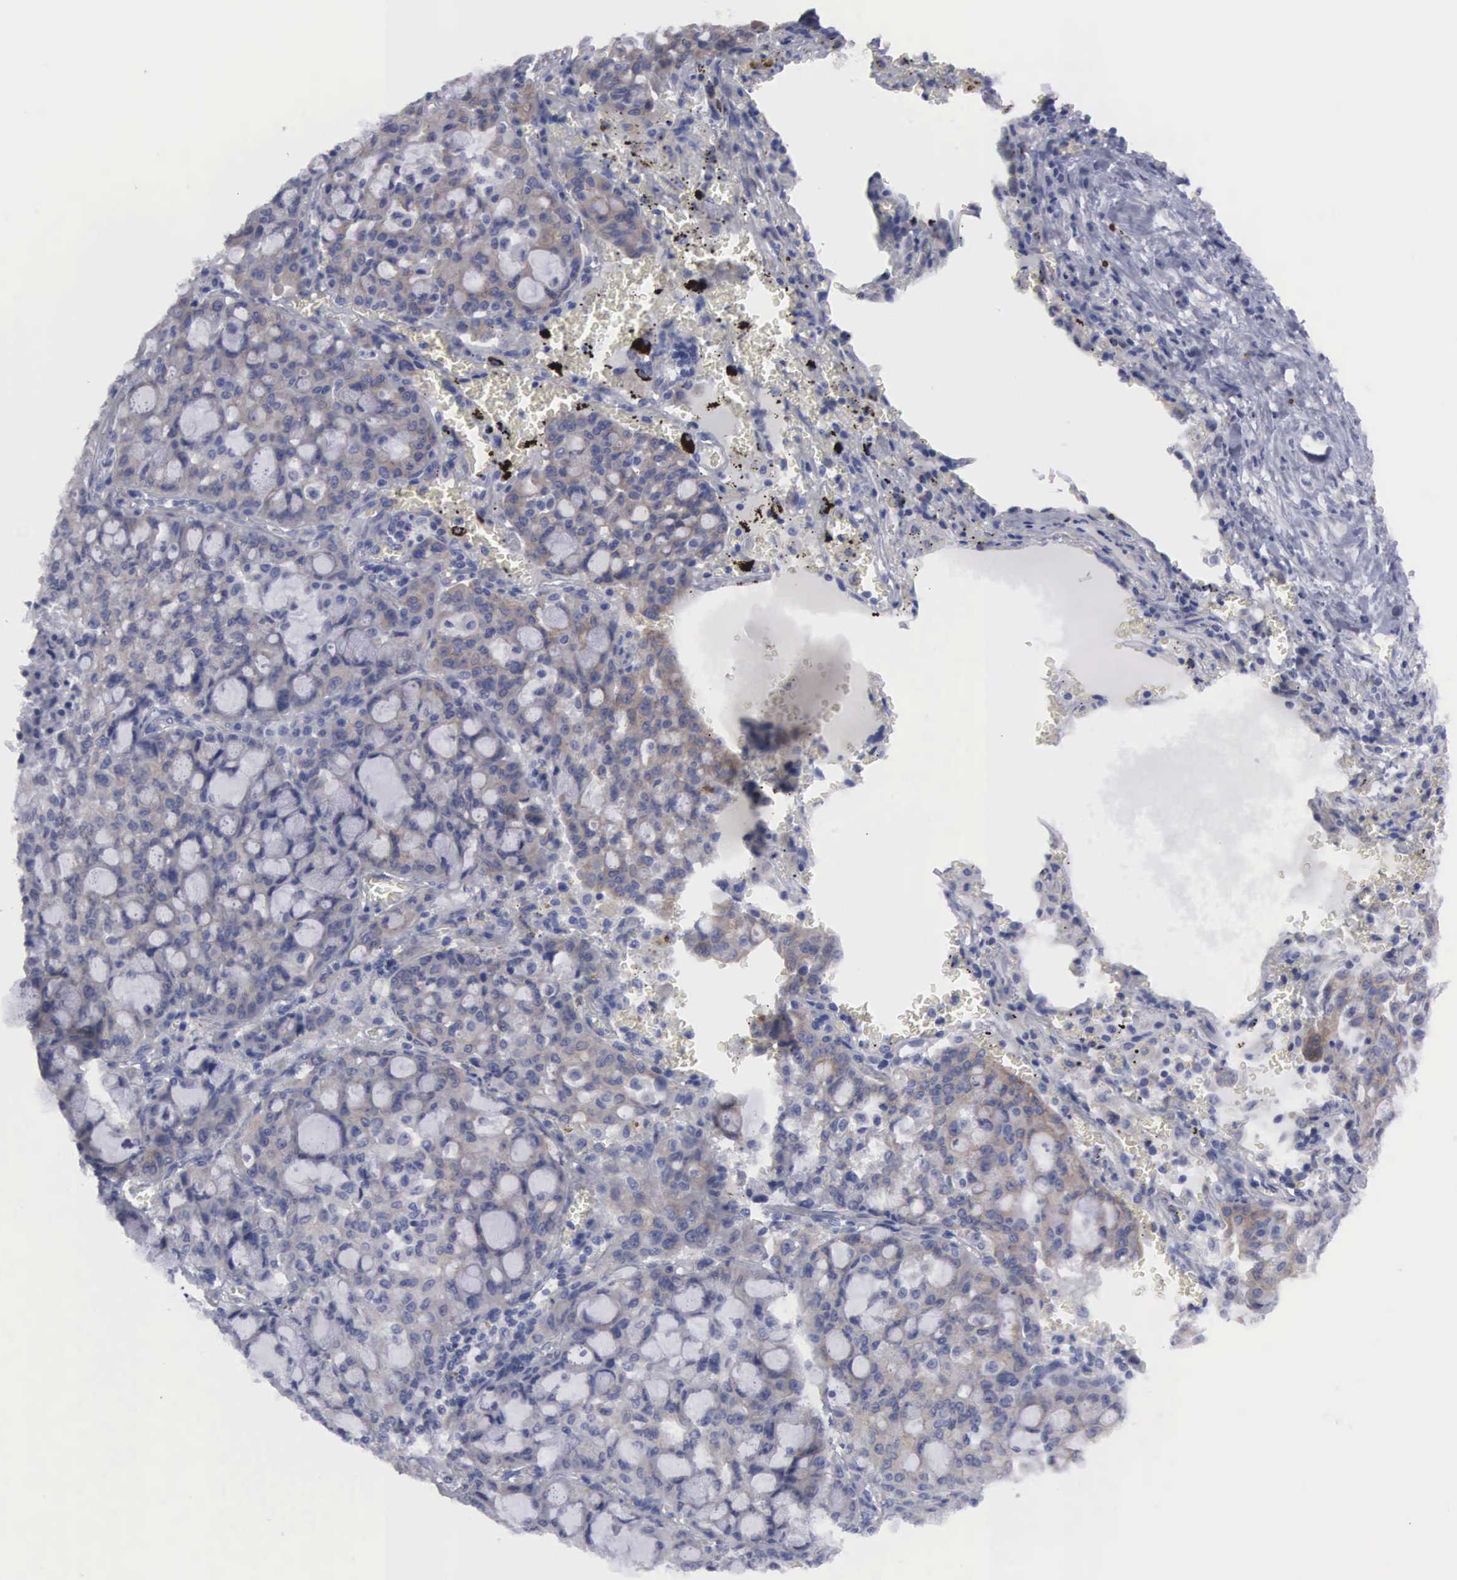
{"staining": {"intensity": "weak", "quantity": "25%-75%", "location": "cytoplasmic/membranous"}, "tissue": "lung cancer", "cell_type": "Tumor cells", "image_type": "cancer", "snomed": [{"axis": "morphology", "description": "Adenocarcinoma, NOS"}, {"axis": "topography", "description": "Lung"}], "caption": "DAB (3,3'-diaminobenzidine) immunohistochemical staining of human adenocarcinoma (lung) reveals weak cytoplasmic/membranous protein staining in about 25%-75% of tumor cells.", "gene": "CEP170B", "patient": {"sex": "female", "age": 44}}